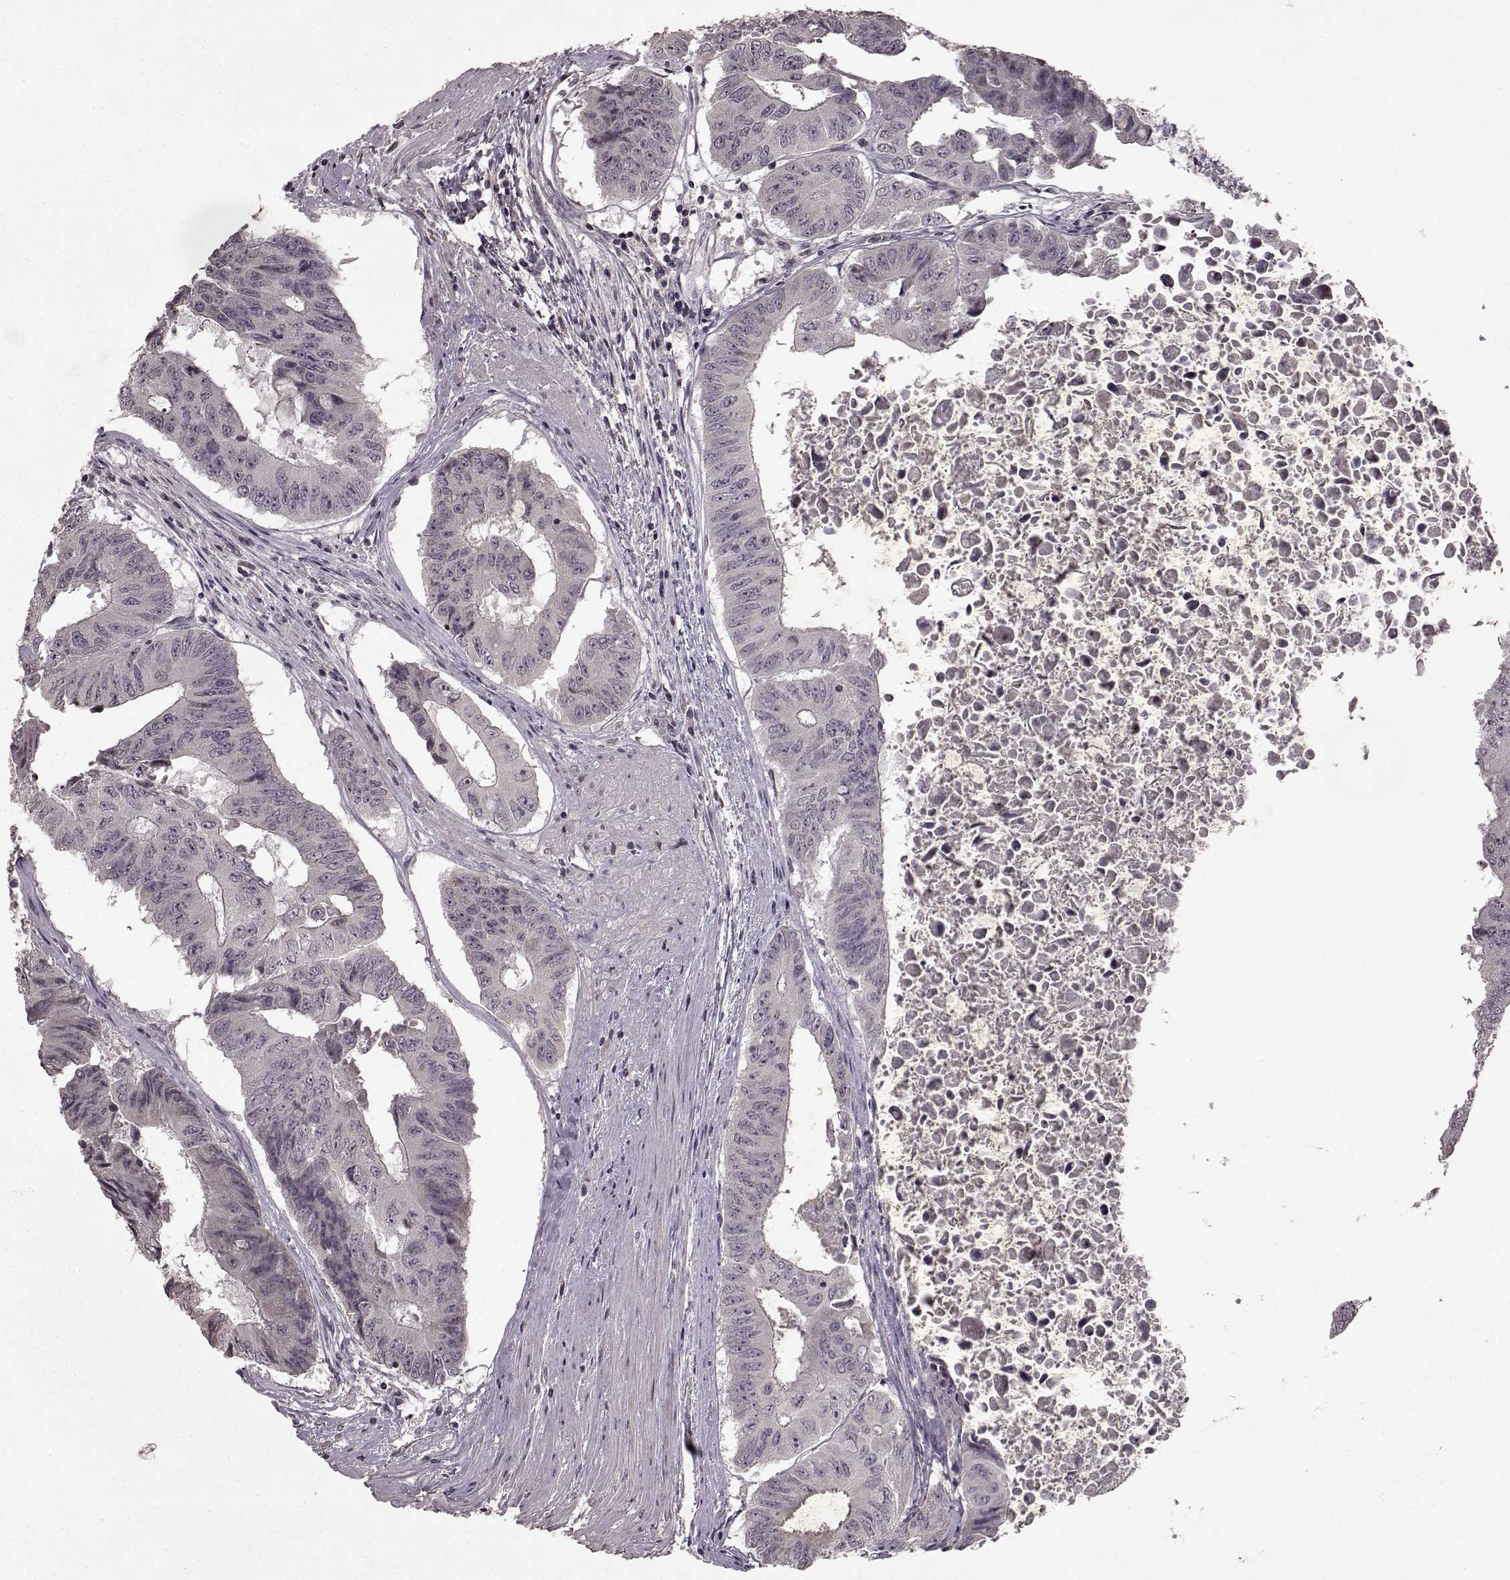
{"staining": {"intensity": "negative", "quantity": "none", "location": "none"}, "tissue": "colorectal cancer", "cell_type": "Tumor cells", "image_type": "cancer", "snomed": [{"axis": "morphology", "description": "Adenocarcinoma, NOS"}, {"axis": "topography", "description": "Rectum"}], "caption": "Human colorectal adenocarcinoma stained for a protein using immunohistochemistry (IHC) reveals no staining in tumor cells.", "gene": "LHB", "patient": {"sex": "male", "age": 59}}